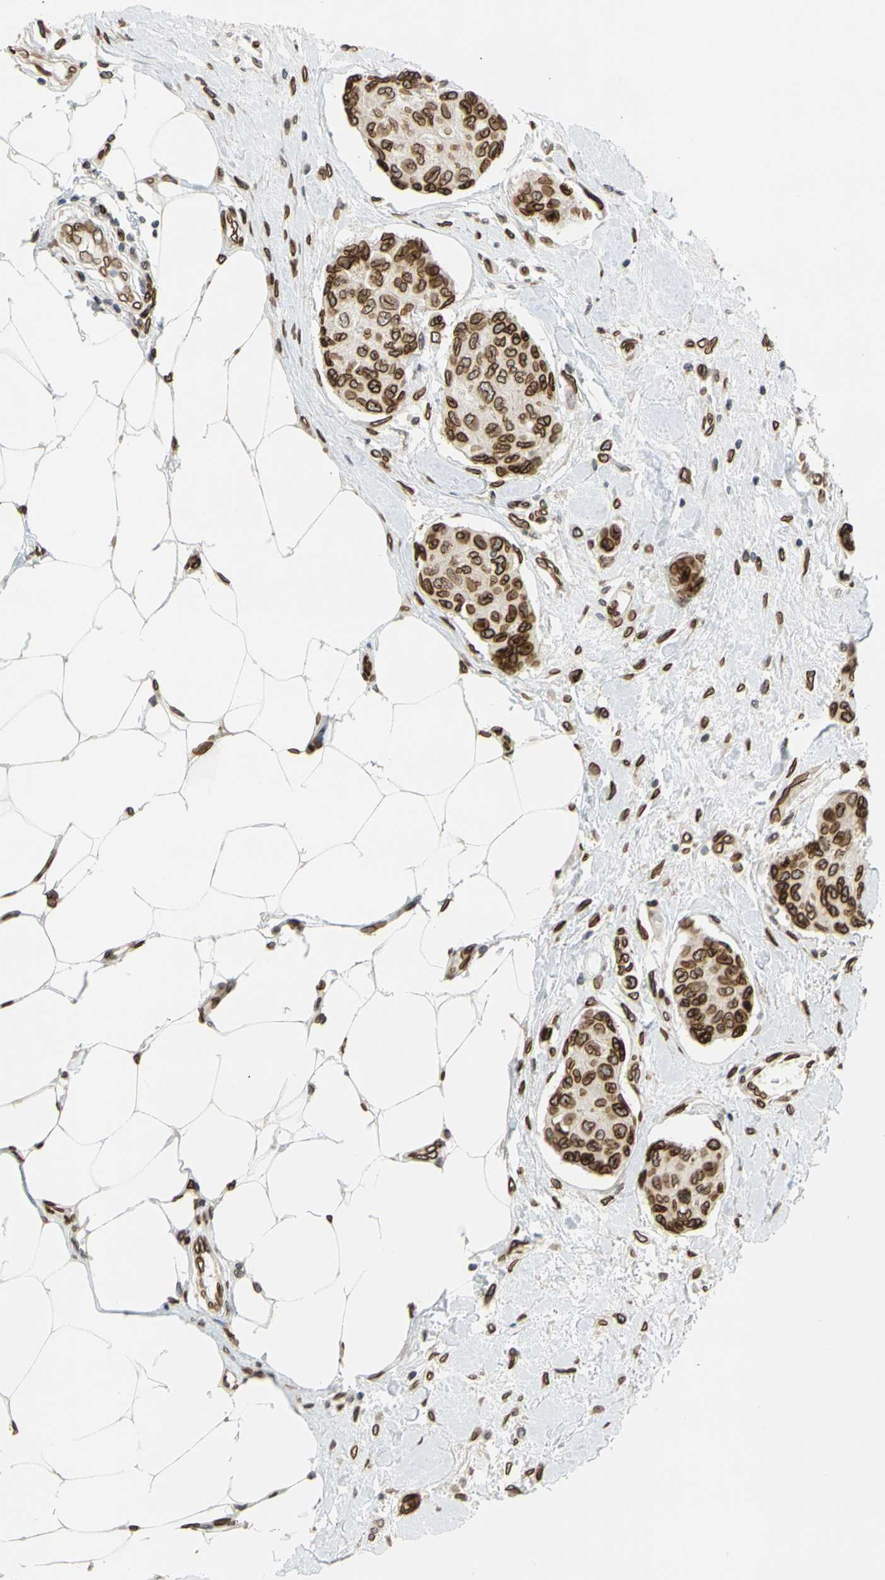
{"staining": {"intensity": "strong", "quantity": ">75%", "location": "cytoplasmic/membranous,nuclear"}, "tissue": "breast cancer", "cell_type": "Tumor cells", "image_type": "cancer", "snomed": [{"axis": "morphology", "description": "Duct carcinoma"}, {"axis": "topography", "description": "Breast"}], "caption": "Strong cytoplasmic/membranous and nuclear staining for a protein is present in approximately >75% of tumor cells of breast cancer (invasive ductal carcinoma) using IHC.", "gene": "SUN1", "patient": {"sex": "female", "age": 80}}